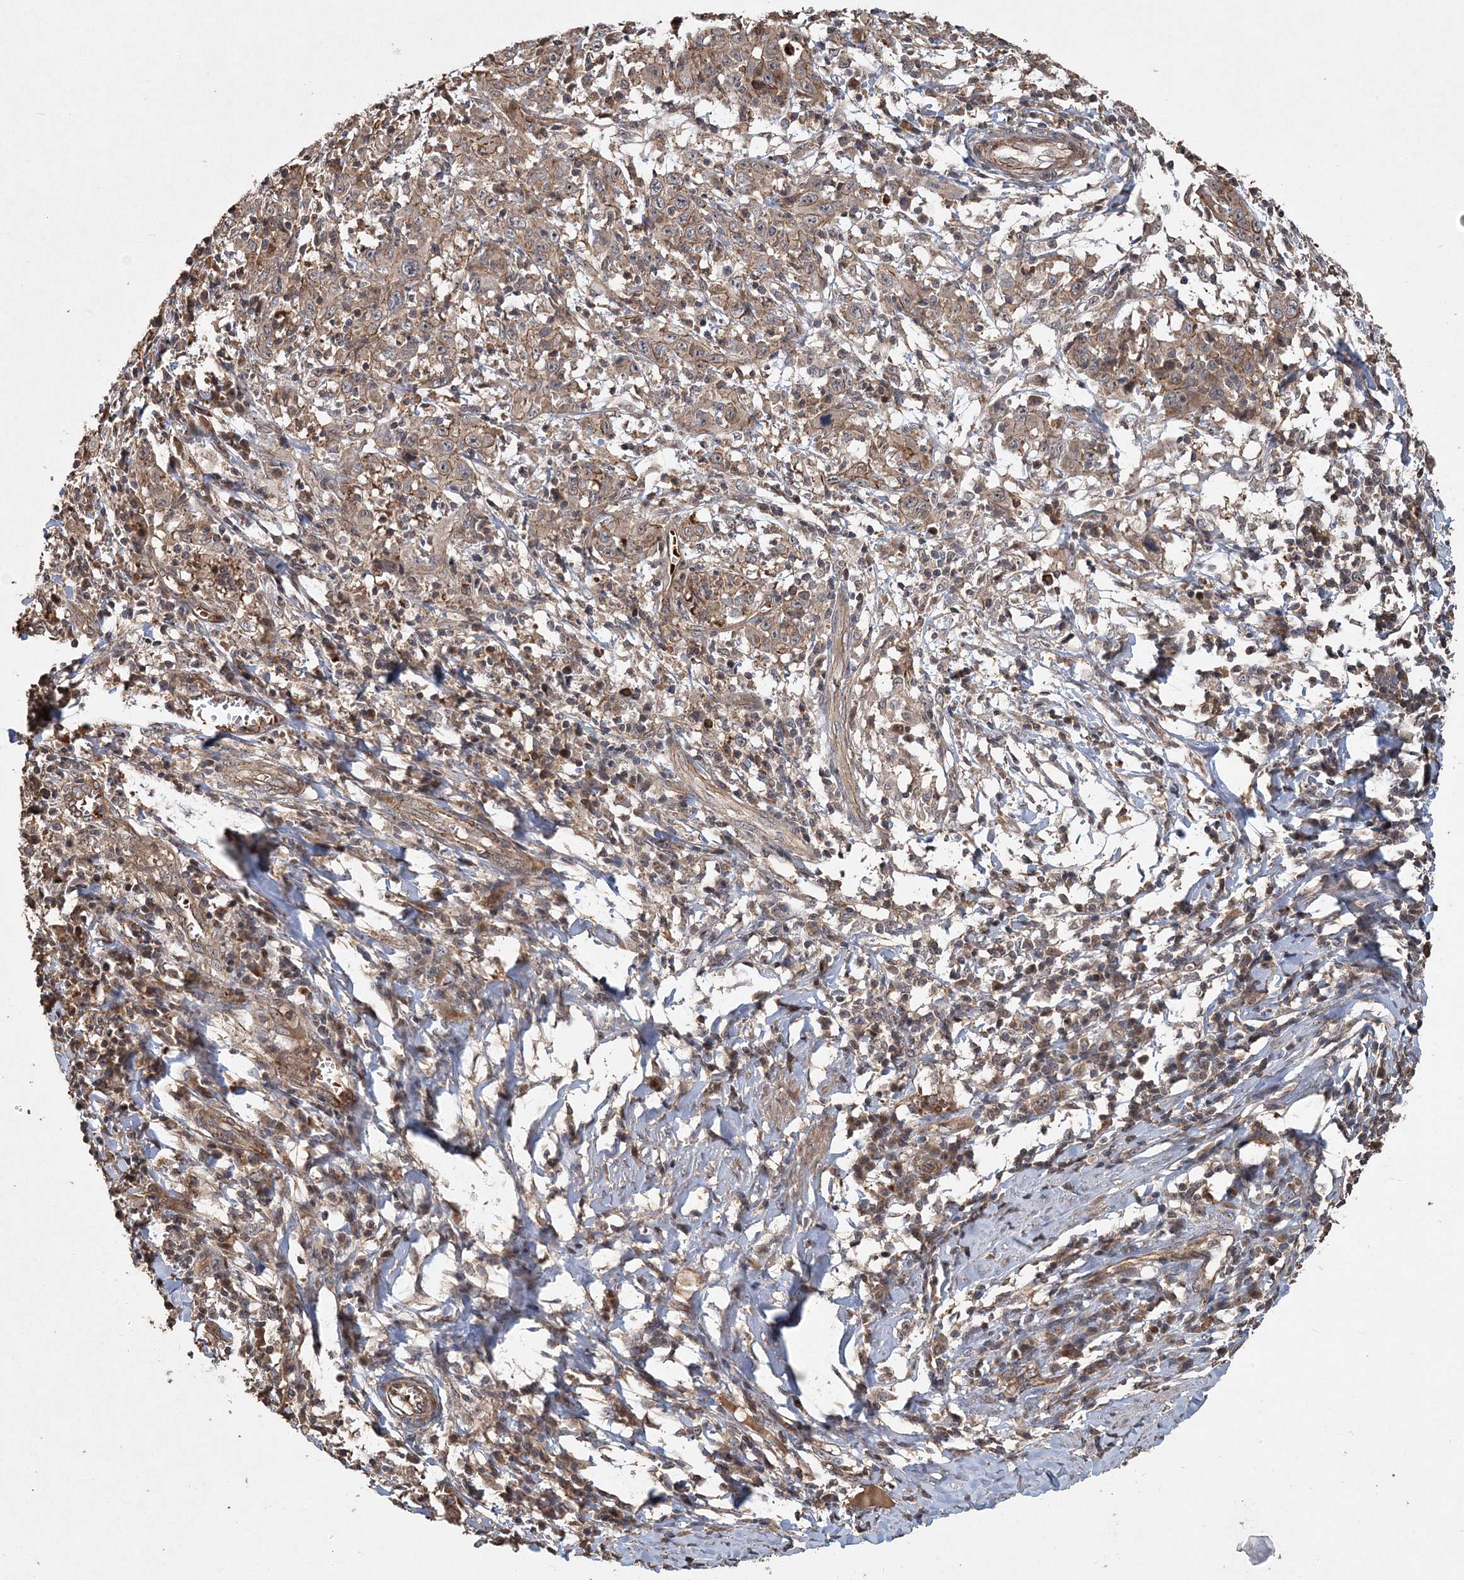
{"staining": {"intensity": "moderate", "quantity": ">75%", "location": "cytoplasmic/membranous"}, "tissue": "cervical cancer", "cell_type": "Tumor cells", "image_type": "cancer", "snomed": [{"axis": "morphology", "description": "Squamous cell carcinoma, NOS"}, {"axis": "topography", "description": "Cervix"}], "caption": "Moderate cytoplasmic/membranous positivity for a protein is appreciated in about >75% of tumor cells of squamous cell carcinoma (cervical) using immunohistochemistry.", "gene": "HYCC2", "patient": {"sex": "female", "age": 46}}